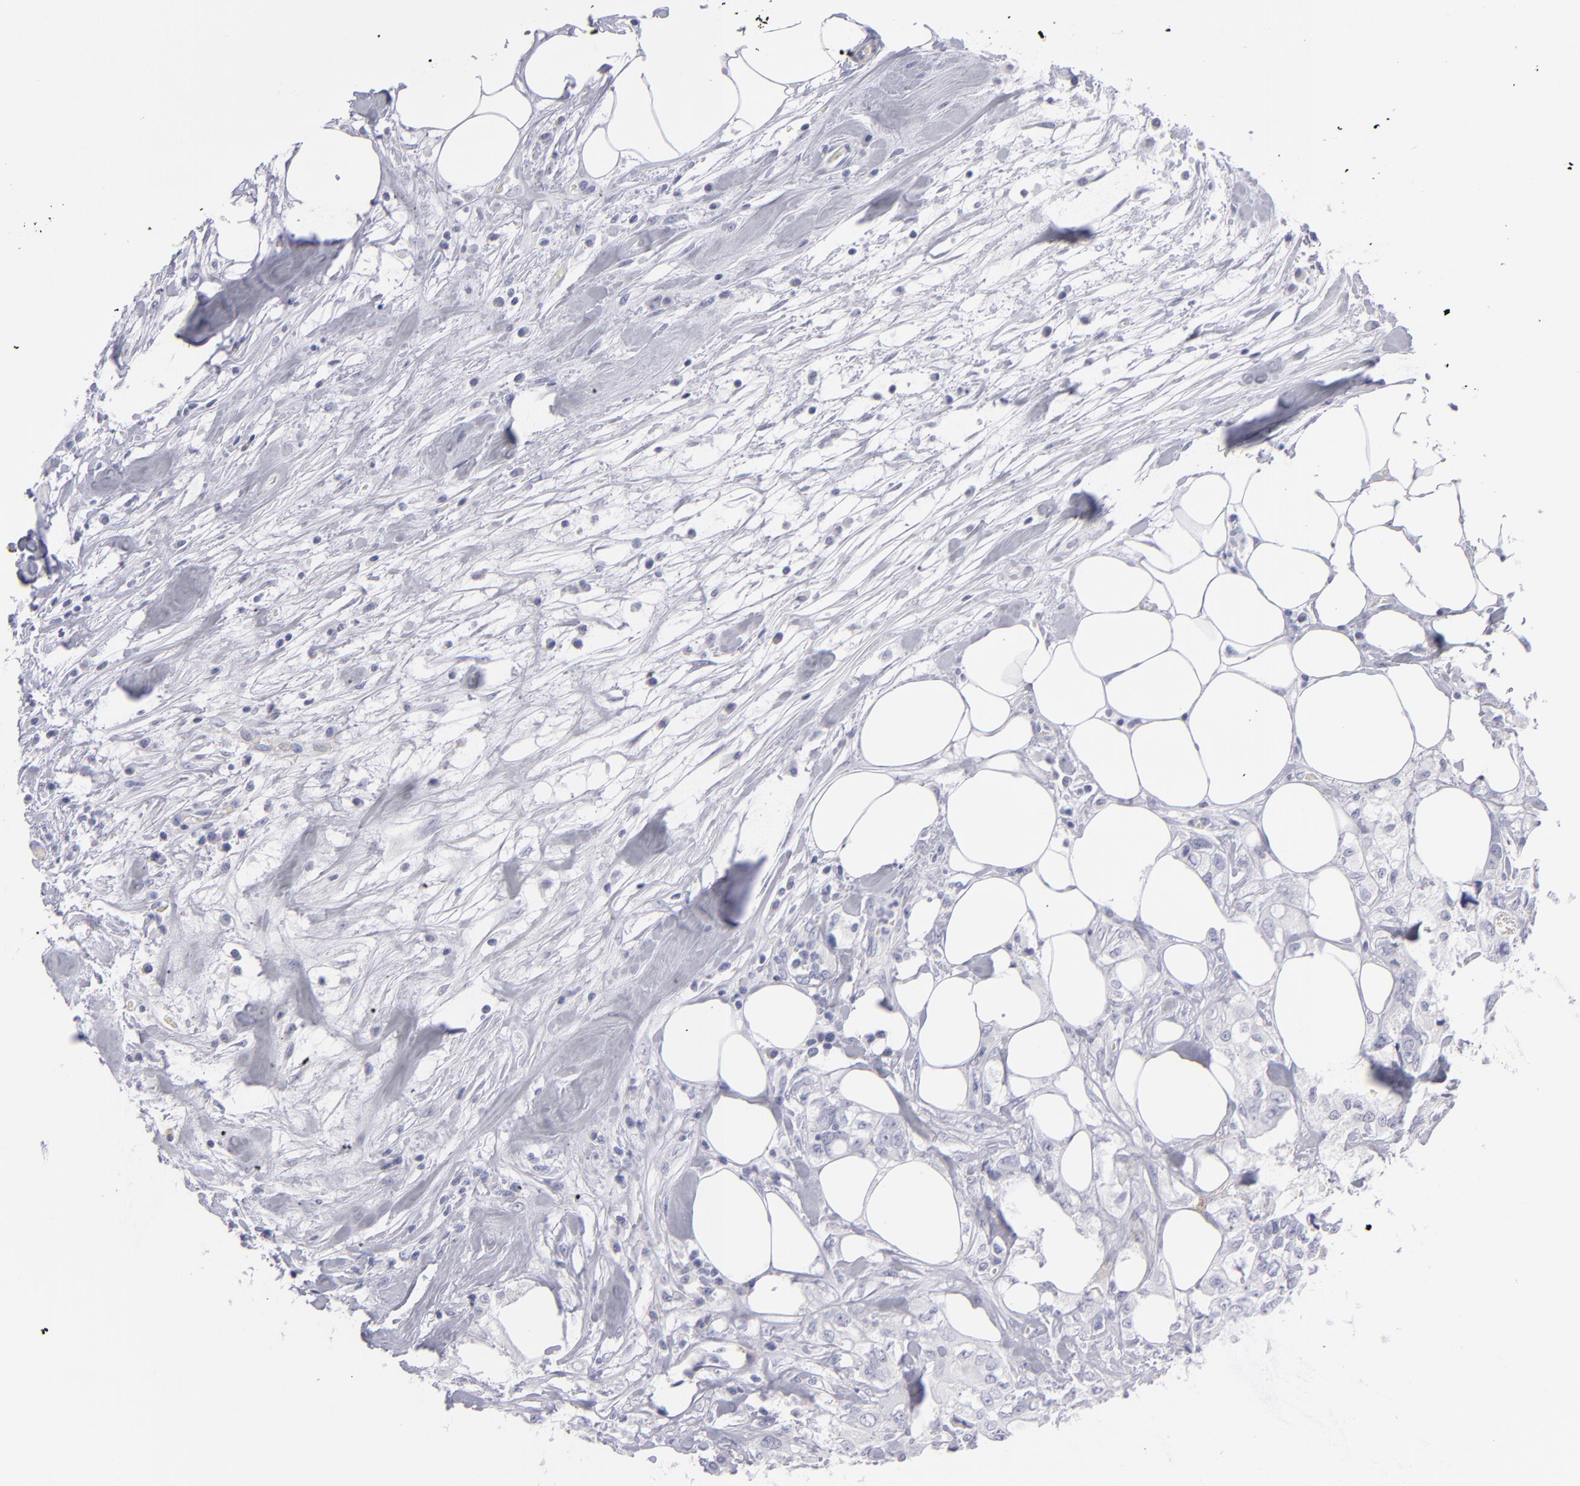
{"staining": {"intensity": "negative", "quantity": "none", "location": "none"}, "tissue": "colorectal cancer", "cell_type": "Tumor cells", "image_type": "cancer", "snomed": [{"axis": "morphology", "description": "Adenocarcinoma, NOS"}, {"axis": "topography", "description": "Rectum"}], "caption": "Adenocarcinoma (colorectal) was stained to show a protein in brown. There is no significant expression in tumor cells. (Stains: DAB immunohistochemistry (IHC) with hematoxylin counter stain, Microscopy: brightfield microscopy at high magnification).", "gene": "MYH11", "patient": {"sex": "female", "age": 57}}